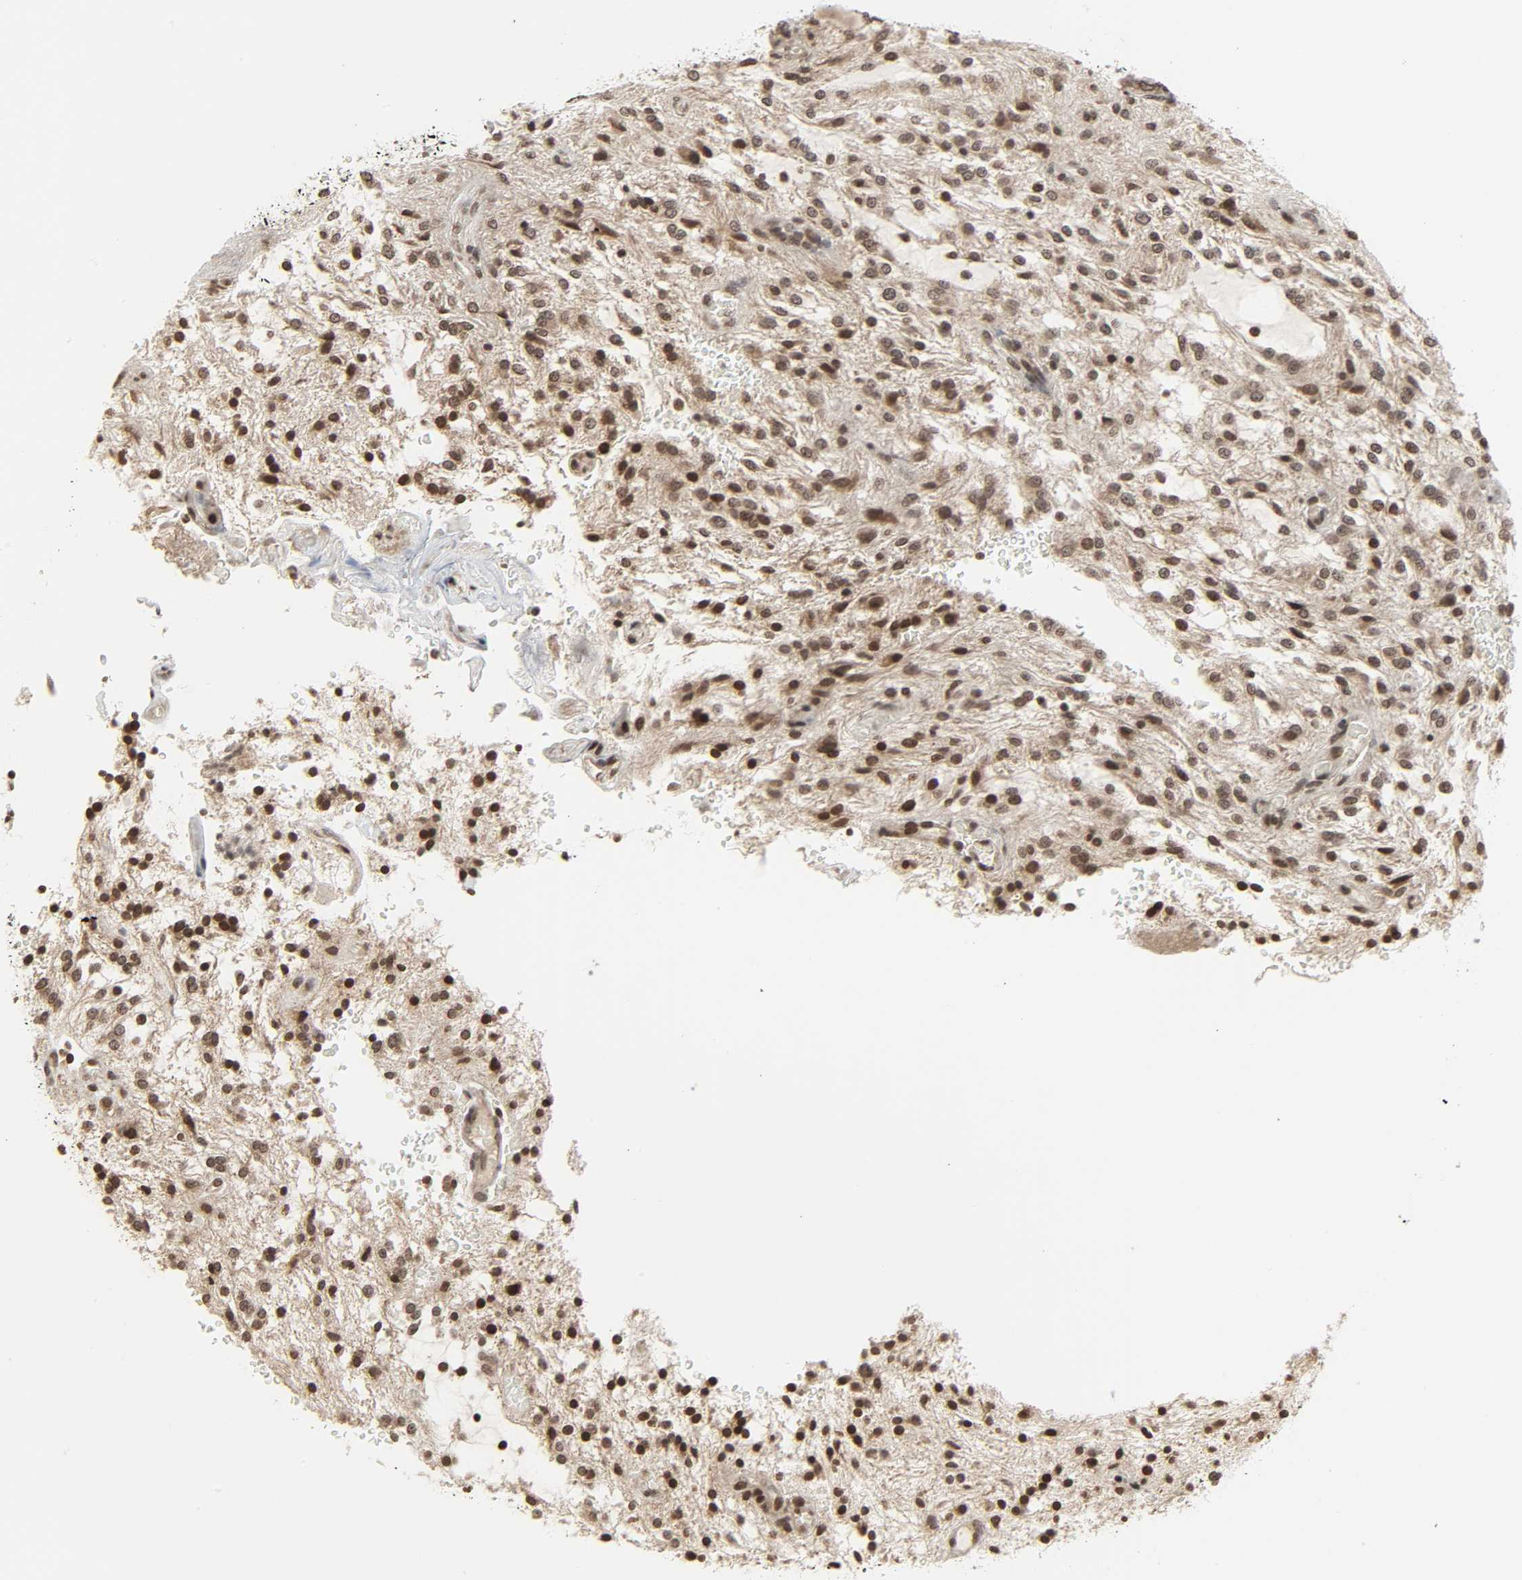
{"staining": {"intensity": "moderate", "quantity": ">75%", "location": "nuclear"}, "tissue": "glioma", "cell_type": "Tumor cells", "image_type": "cancer", "snomed": [{"axis": "morphology", "description": "Glioma, malignant, NOS"}, {"axis": "topography", "description": "Cerebellum"}], "caption": "Immunohistochemical staining of human glioma demonstrates moderate nuclear protein staining in approximately >75% of tumor cells. (DAB IHC, brown staining for protein, blue staining for nuclei).", "gene": "XRCC1", "patient": {"sex": "female", "age": 10}}